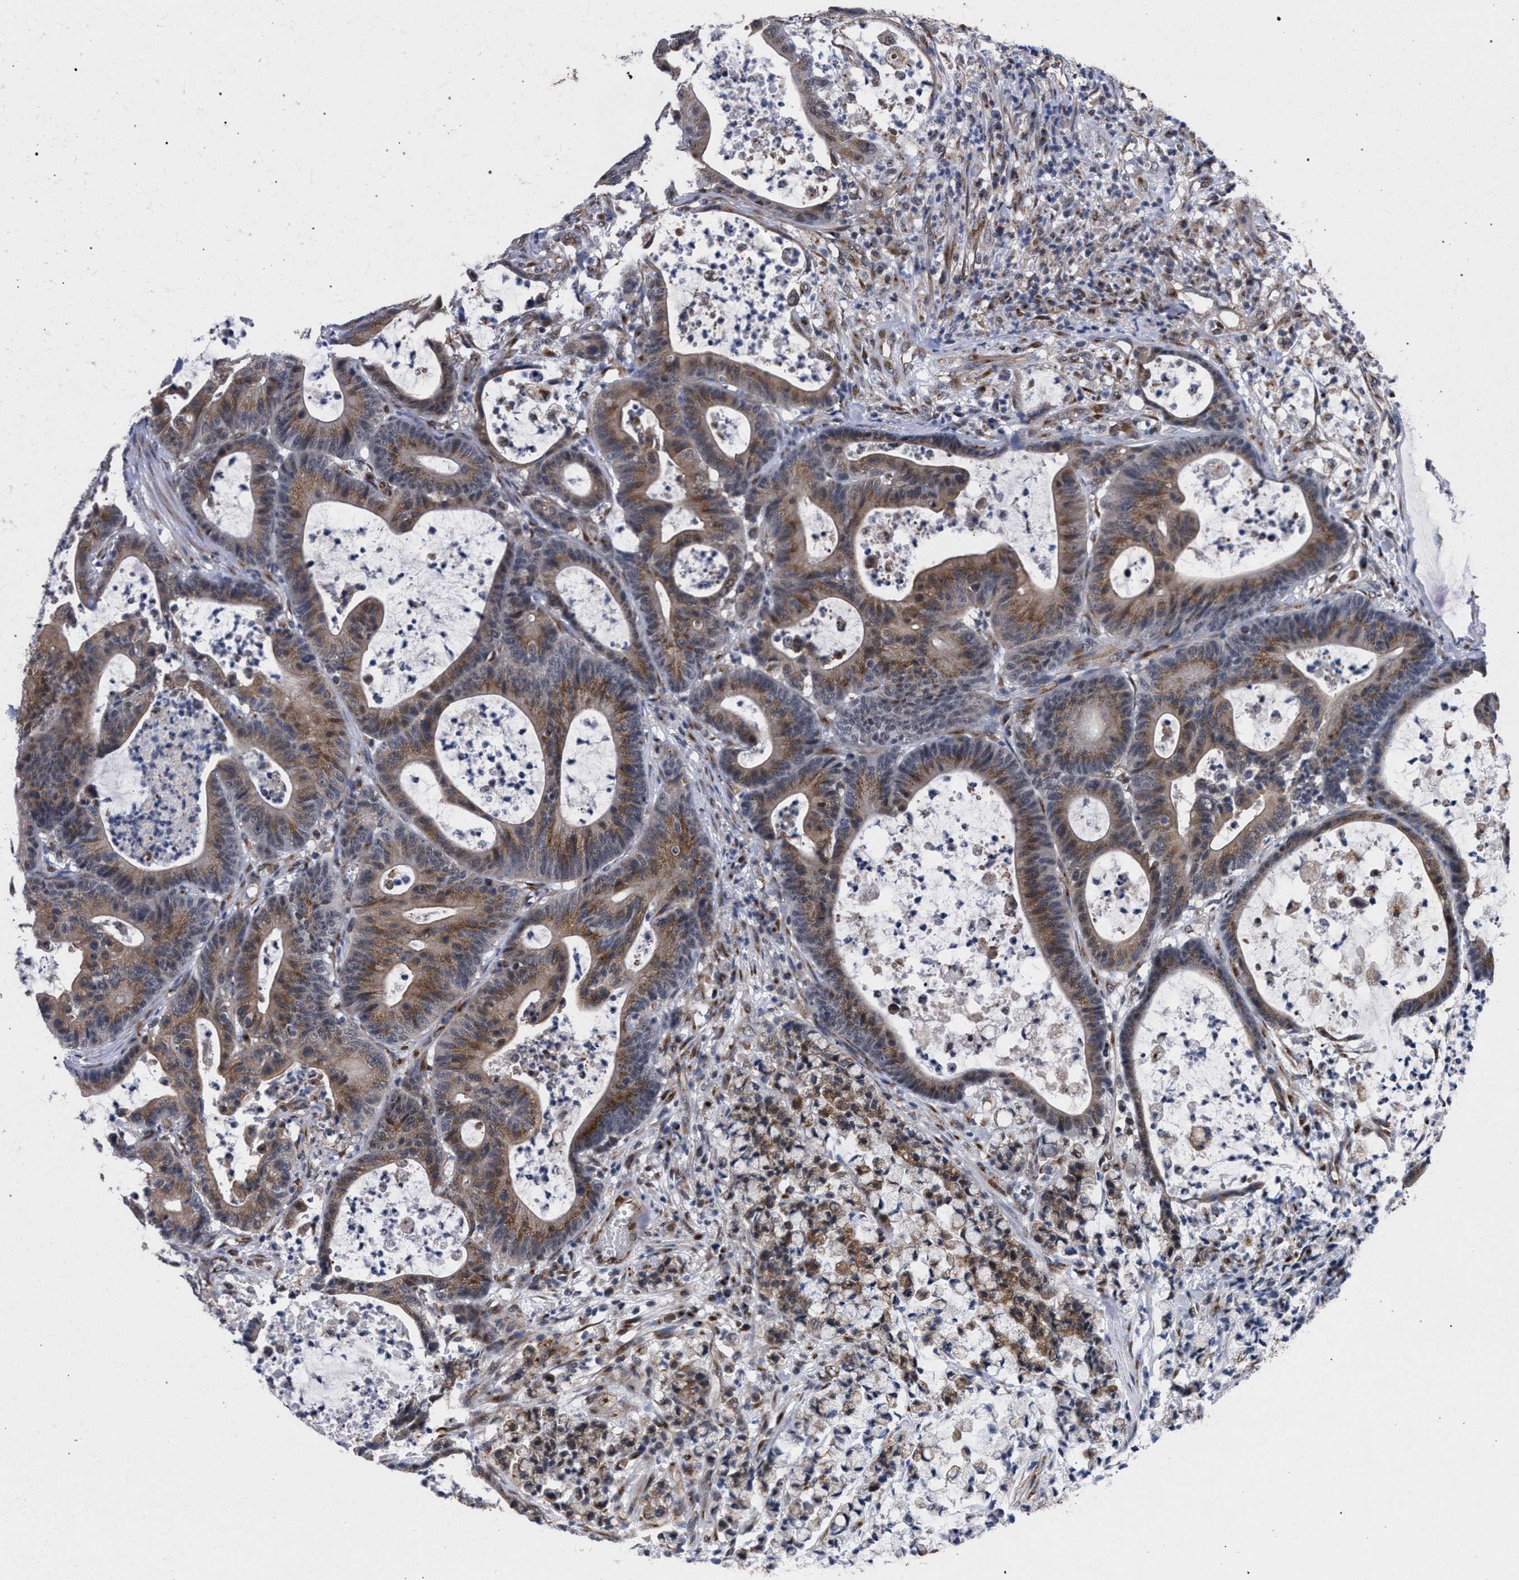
{"staining": {"intensity": "moderate", "quantity": ">75%", "location": "cytoplasmic/membranous"}, "tissue": "colorectal cancer", "cell_type": "Tumor cells", "image_type": "cancer", "snomed": [{"axis": "morphology", "description": "Adenocarcinoma, NOS"}, {"axis": "topography", "description": "Colon"}], "caption": "Immunohistochemistry (IHC) of adenocarcinoma (colorectal) demonstrates medium levels of moderate cytoplasmic/membranous expression in about >75% of tumor cells. The staining is performed using DAB (3,3'-diaminobenzidine) brown chromogen to label protein expression. The nuclei are counter-stained blue using hematoxylin.", "gene": "GOLGA2", "patient": {"sex": "female", "age": 84}}